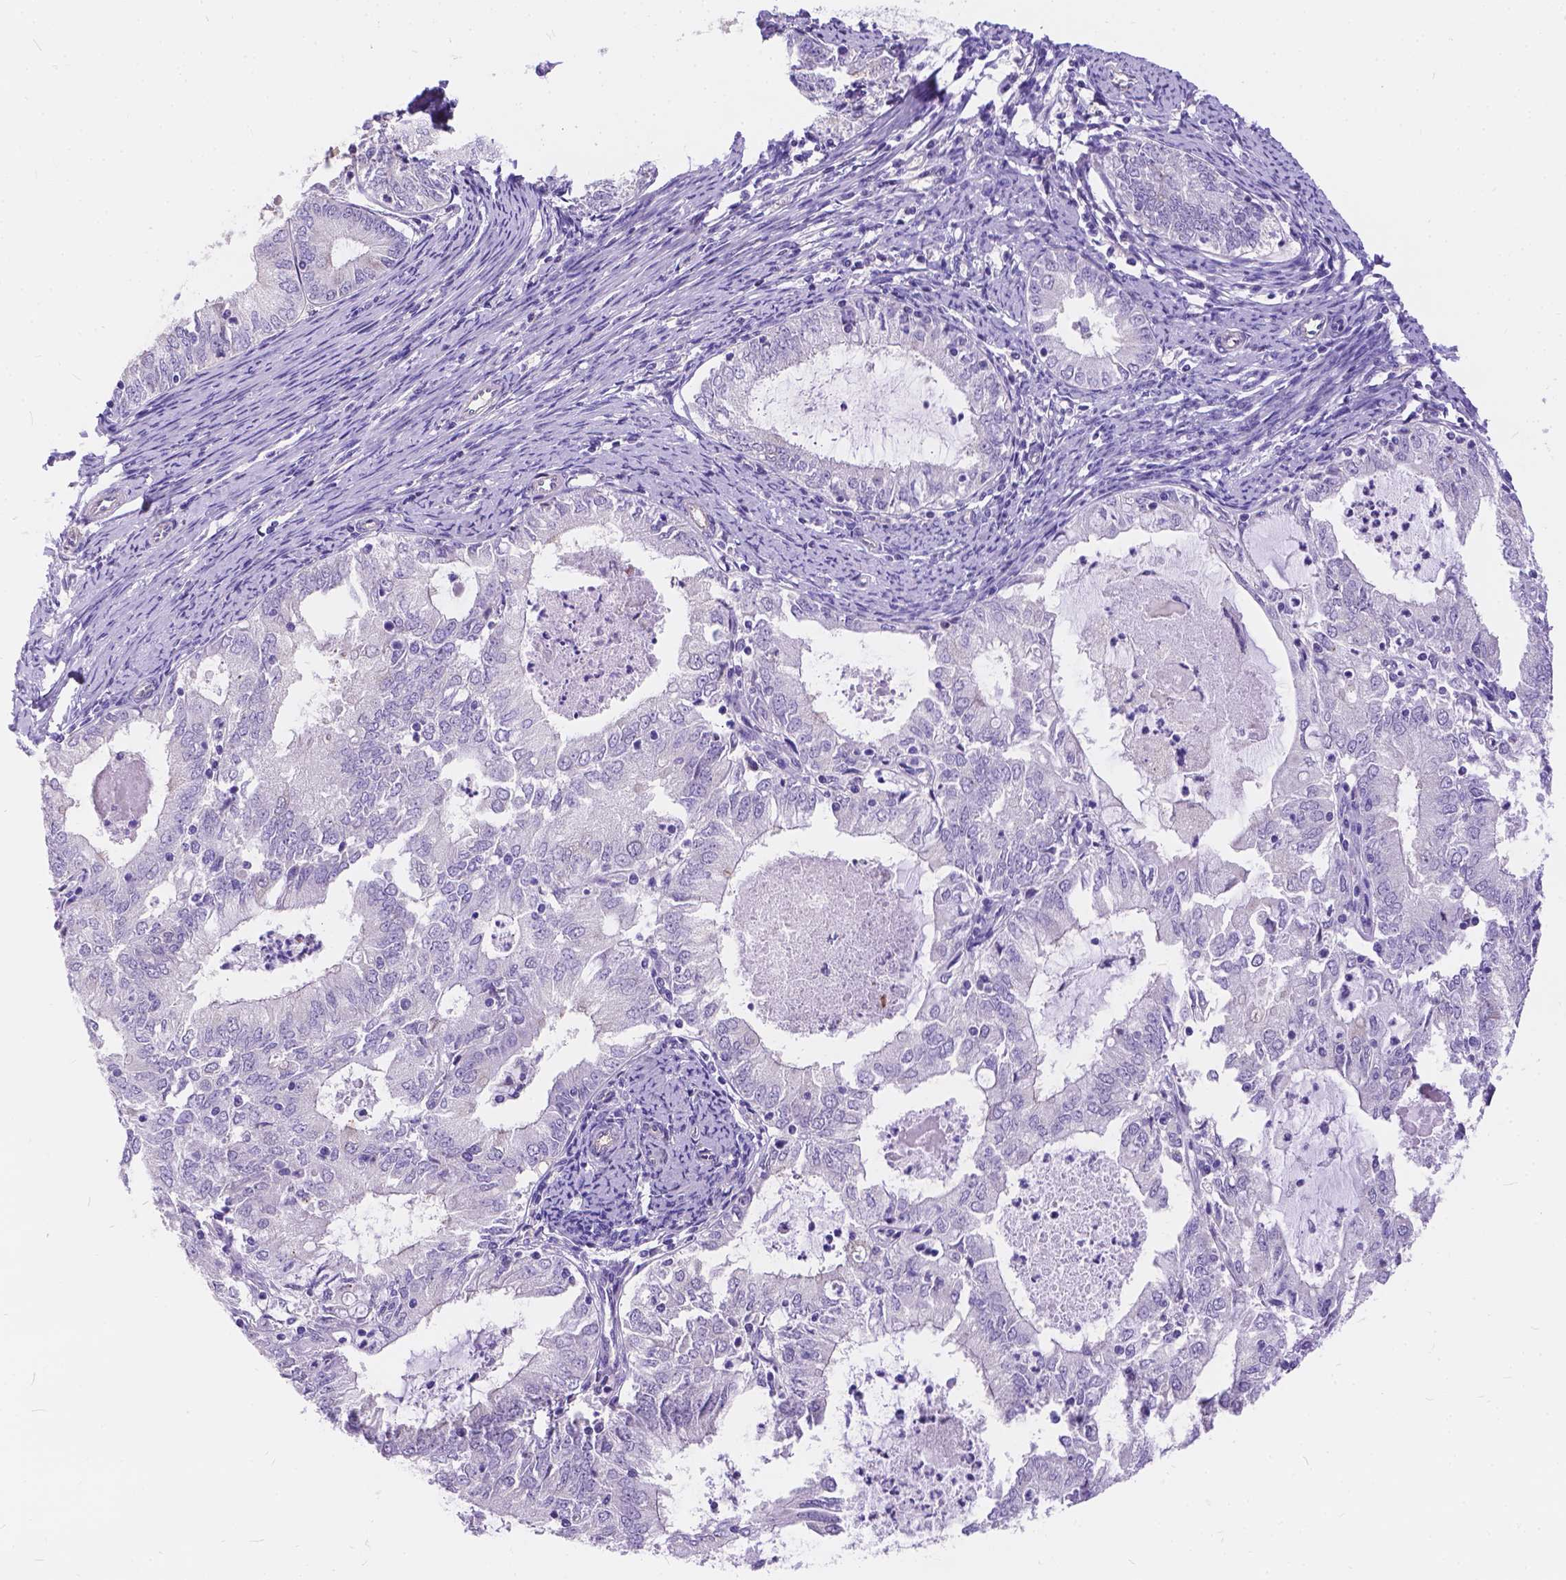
{"staining": {"intensity": "negative", "quantity": "none", "location": "none"}, "tissue": "endometrial cancer", "cell_type": "Tumor cells", "image_type": "cancer", "snomed": [{"axis": "morphology", "description": "Adenocarcinoma, NOS"}, {"axis": "topography", "description": "Endometrium"}], "caption": "The micrograph reveals no staining of tumor cells in adenocarcinoma (endometrial).", "gene": "DLEC1", "patient": {"sex": "female", "age": 57}}